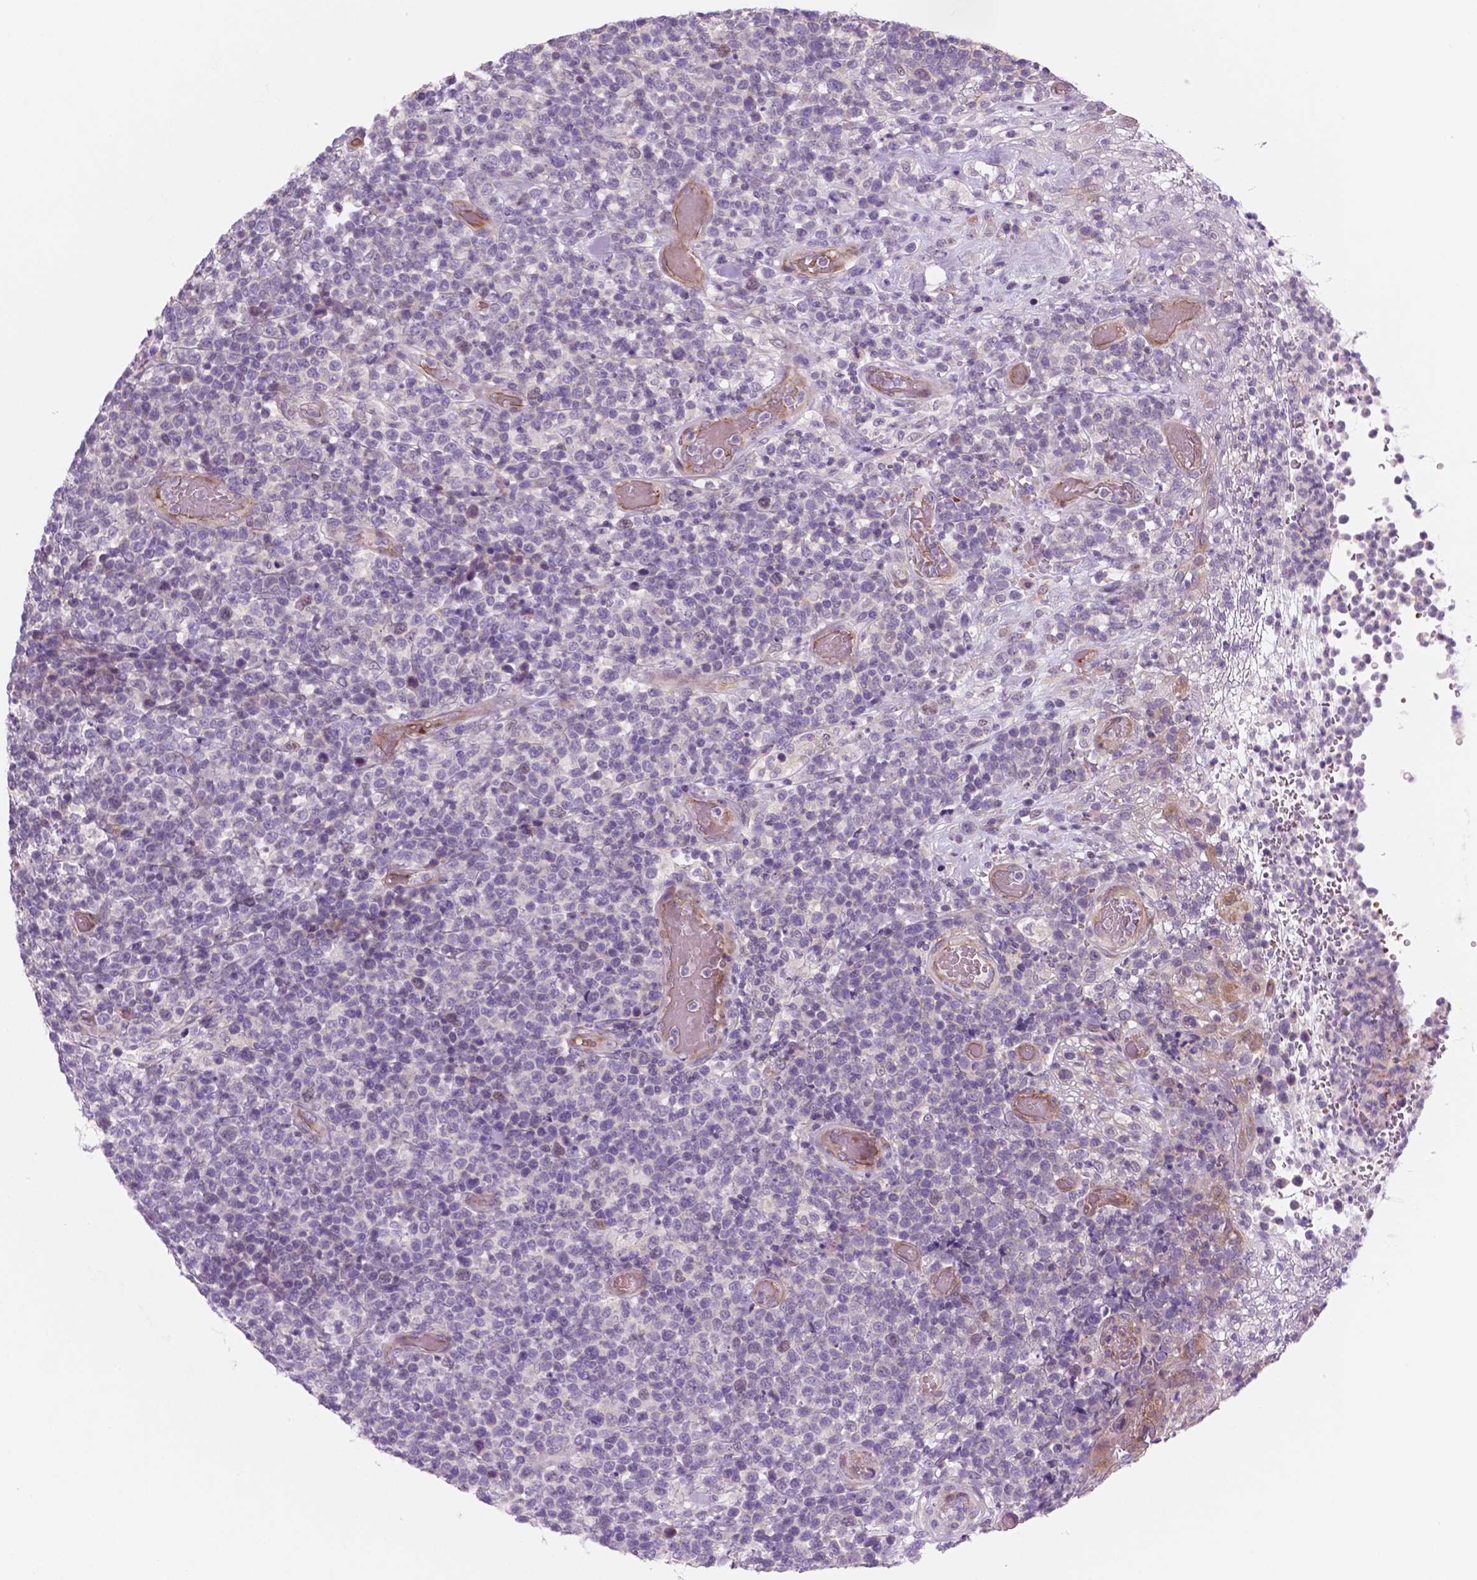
{"staining": {"intensity": "negative", "quantity": "none", "location": "none"}, "tissue": "lymphoma", "cell_type": "Tumor cells", "image_type": "cancer", "snomed": [{"axis": "morphology", "description": "Malignant lymphoma, non-Hodgkin's type, High grade"}, {"axis": "topography", "description": "Soft tissue"}], "caption": "High magnification brightfield microscopy of high-grade malignant lymphoma, non-Hodgkin's type stained with DAB (3,3'-diaminobenzidine) (brown) and counterstained with hematoxylin (blue): tumor cells show no significant expression.", "gene": "RND3", "patient": {"sex": "female", "age": 56}}